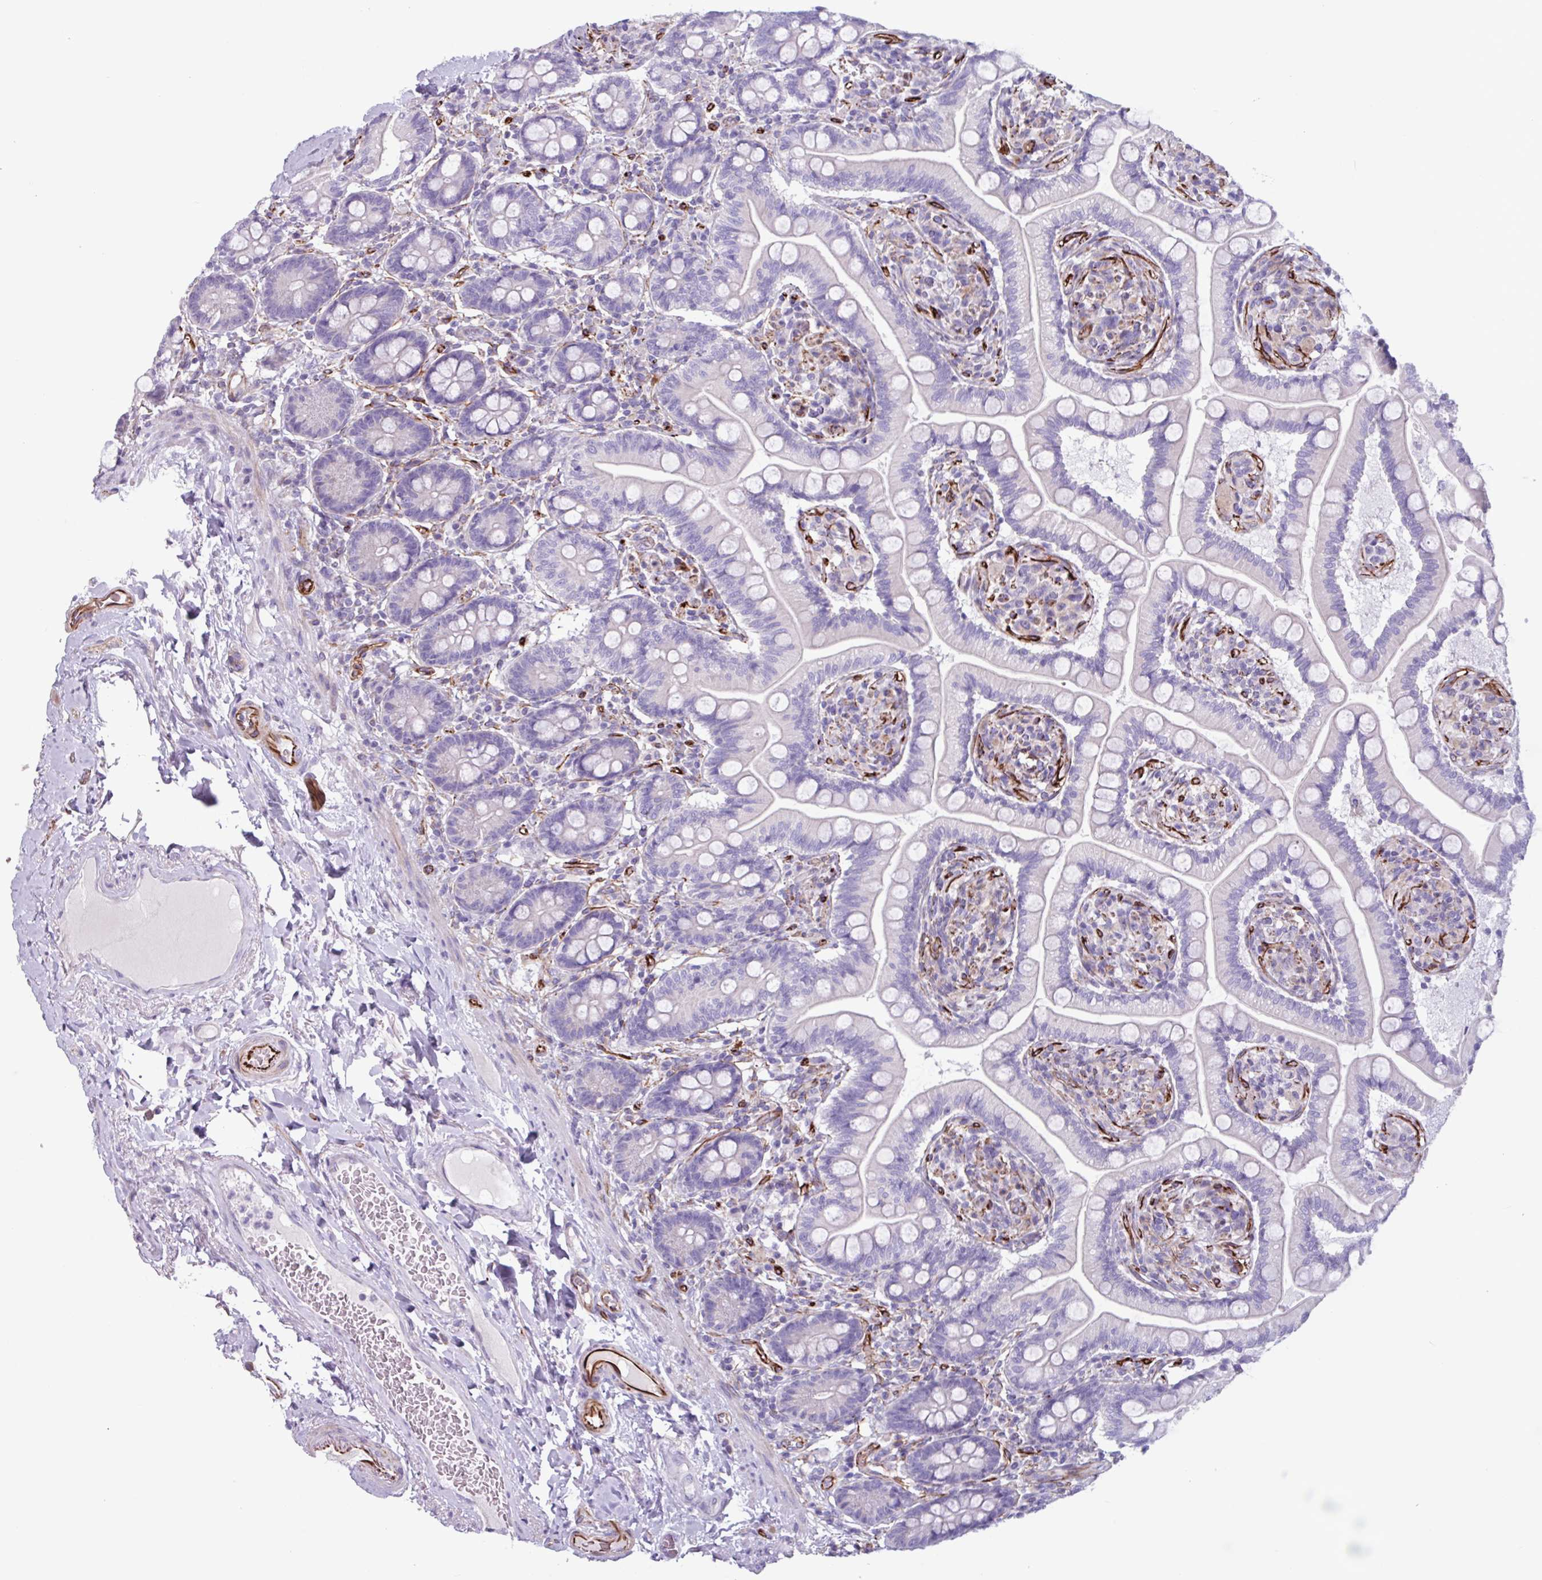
{"staining": {"intensity": "negative", "quantity": "none", "location": "none"}, "tissue": "small intestine", "cell_type": "Glandular cells", "image_type": "normal", "snomed": [{"axis": "morphology", "description": "Normal tissue, NOS"}, {"axis": "topography", "description": "Small intestine"}], "caption": "Glandular cells are negative for brown protein staining in benign small intestine. Brightfield microscopy of immunohistochemistry stained with DAB (3,3'-diaminobenzidine) (brown) and hematoxylin (blue), captured at high magnification.", "gene": "BTD", "patient": {"sex": "female", "age": 64}}